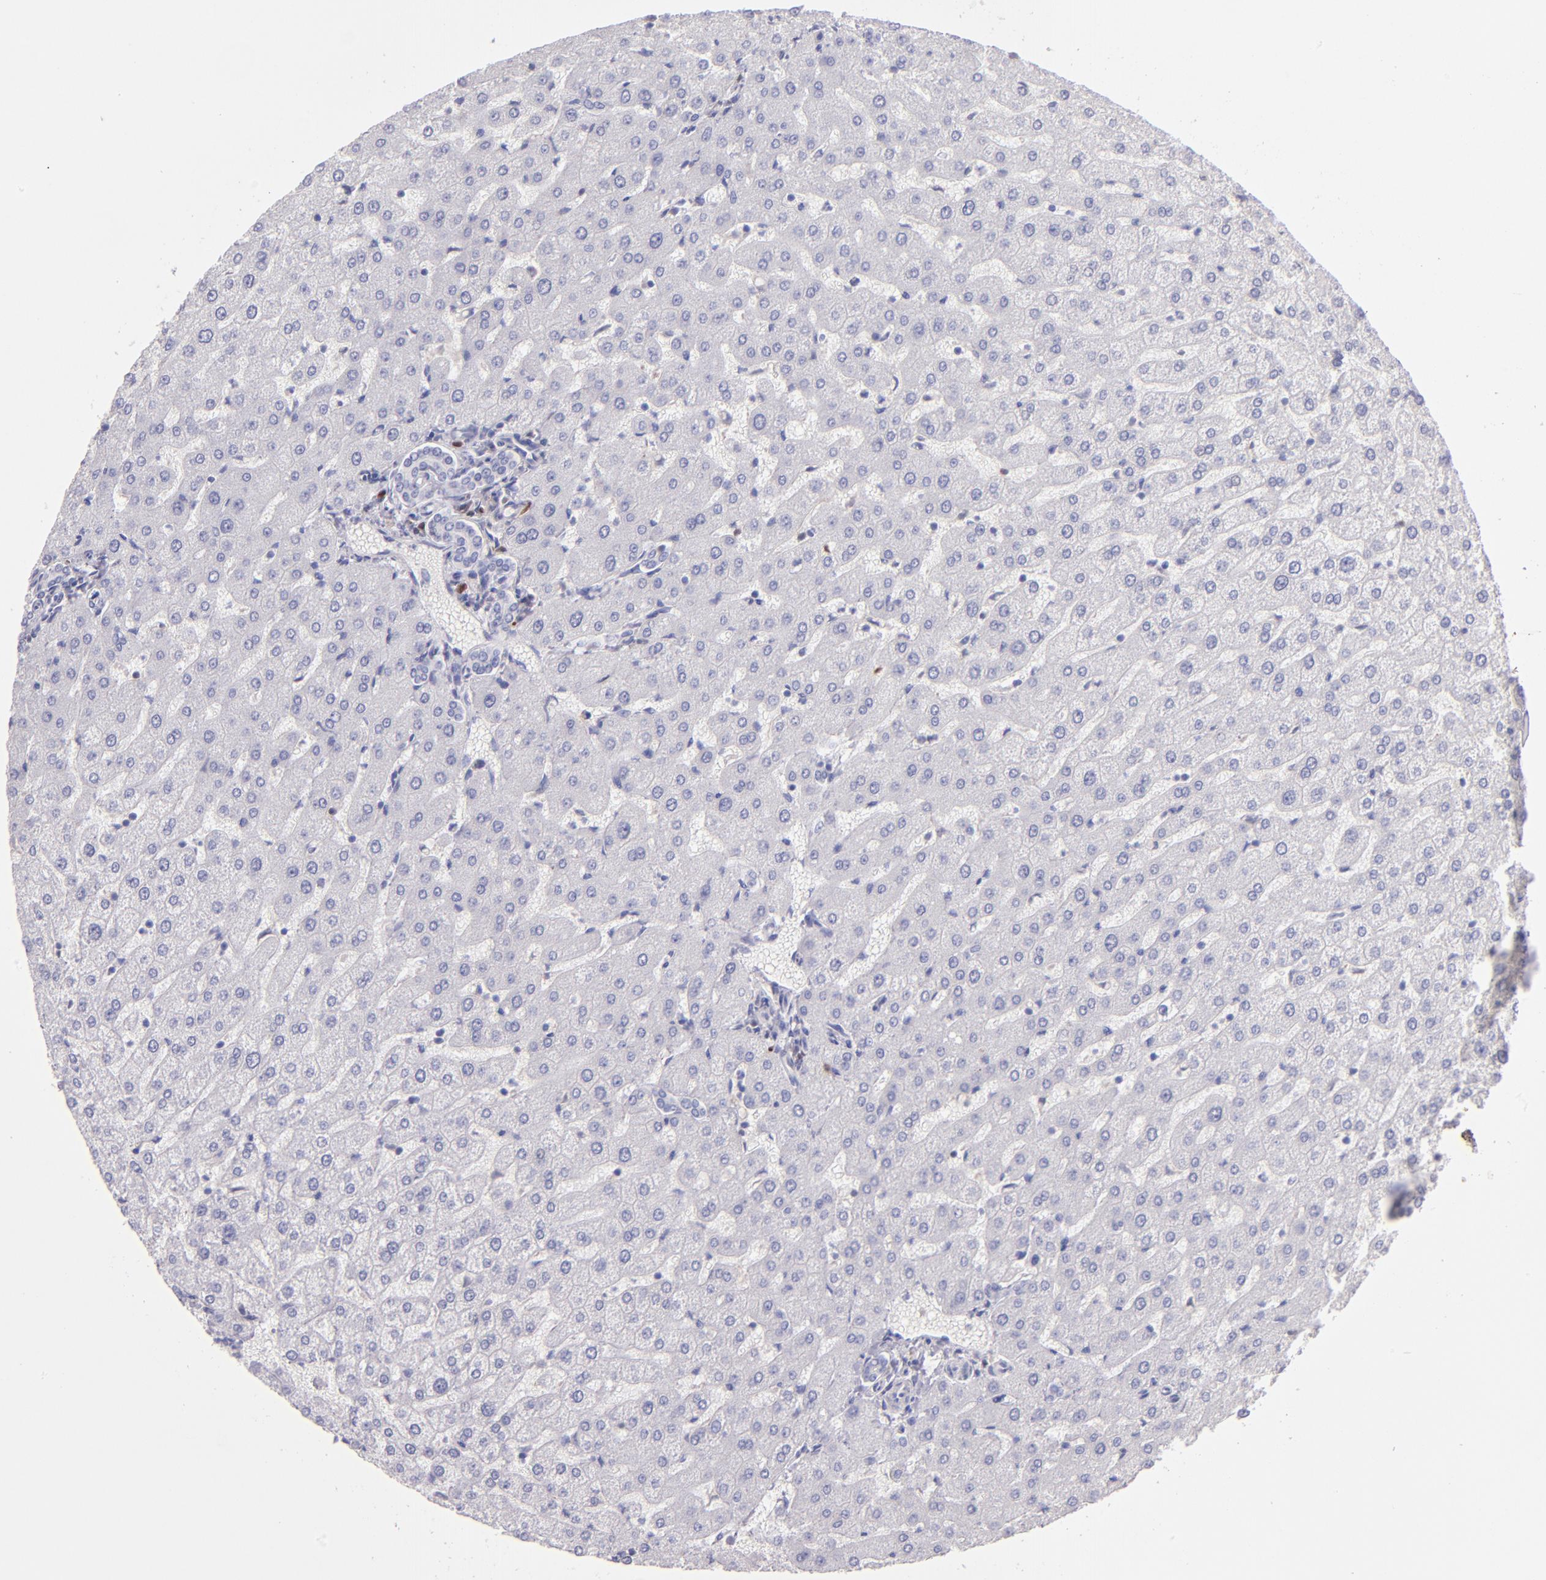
{"staining": {"intensity": "negative", "quantity": "none", "location": "none"}, "tissue": "liver", "cell_type": "Cholangiocytes", "image_type": "normal", "snomed": [{"axis": "morphology", "description": "Normal tissue, NOS"}, {"axis": "morphology", "description": "Fibrosis, NOS"}, {"axis": "topography", "description": "Liver"}], "caption": "Immunohistochemistry (IHC) photomicrograph of benign liver stained for a protein (brown), which shows no staining in cholangiocytes.", "gene": "IRF8", "patient": {"sex": "female", "age": 29}}